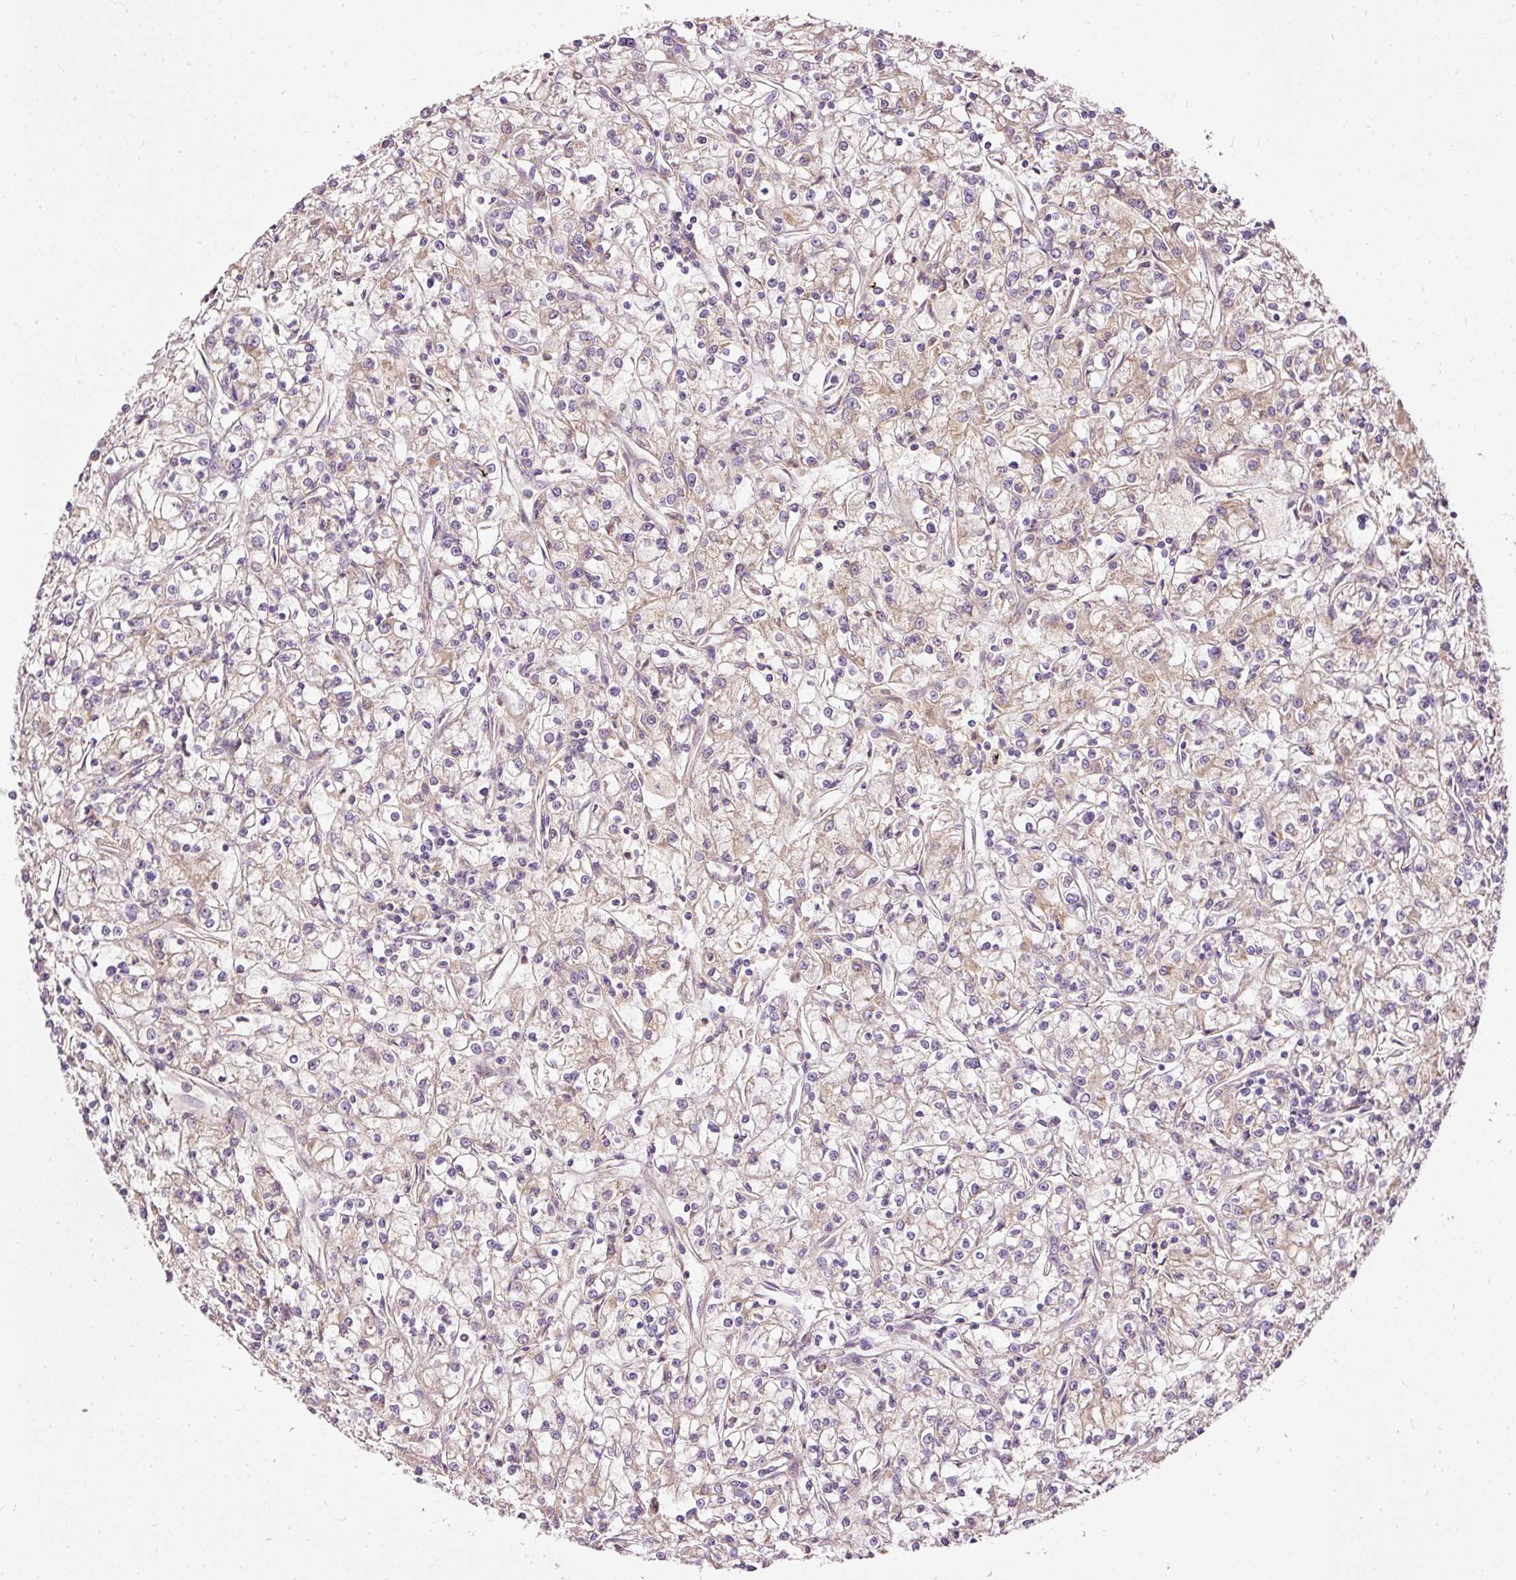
{"staining": {"intensity": "weak", "quantity": "<25%", "location": "cytoplasmic/membranous"}, "tissue": "renal cancer", "cell_type": "Tumor cells", "image_type": "cancer", "snomed": [{"axis": "morphology", "description": "Adenocarcinoma, NOS"}, {"axis": "topography", "description": "Kidney"}], "caption": "Tumor cells are negative for protein expression in human adenocarcinoma (renal).", "gene": "PAQR9", "patient": {"sex": "female", "age": 59}}